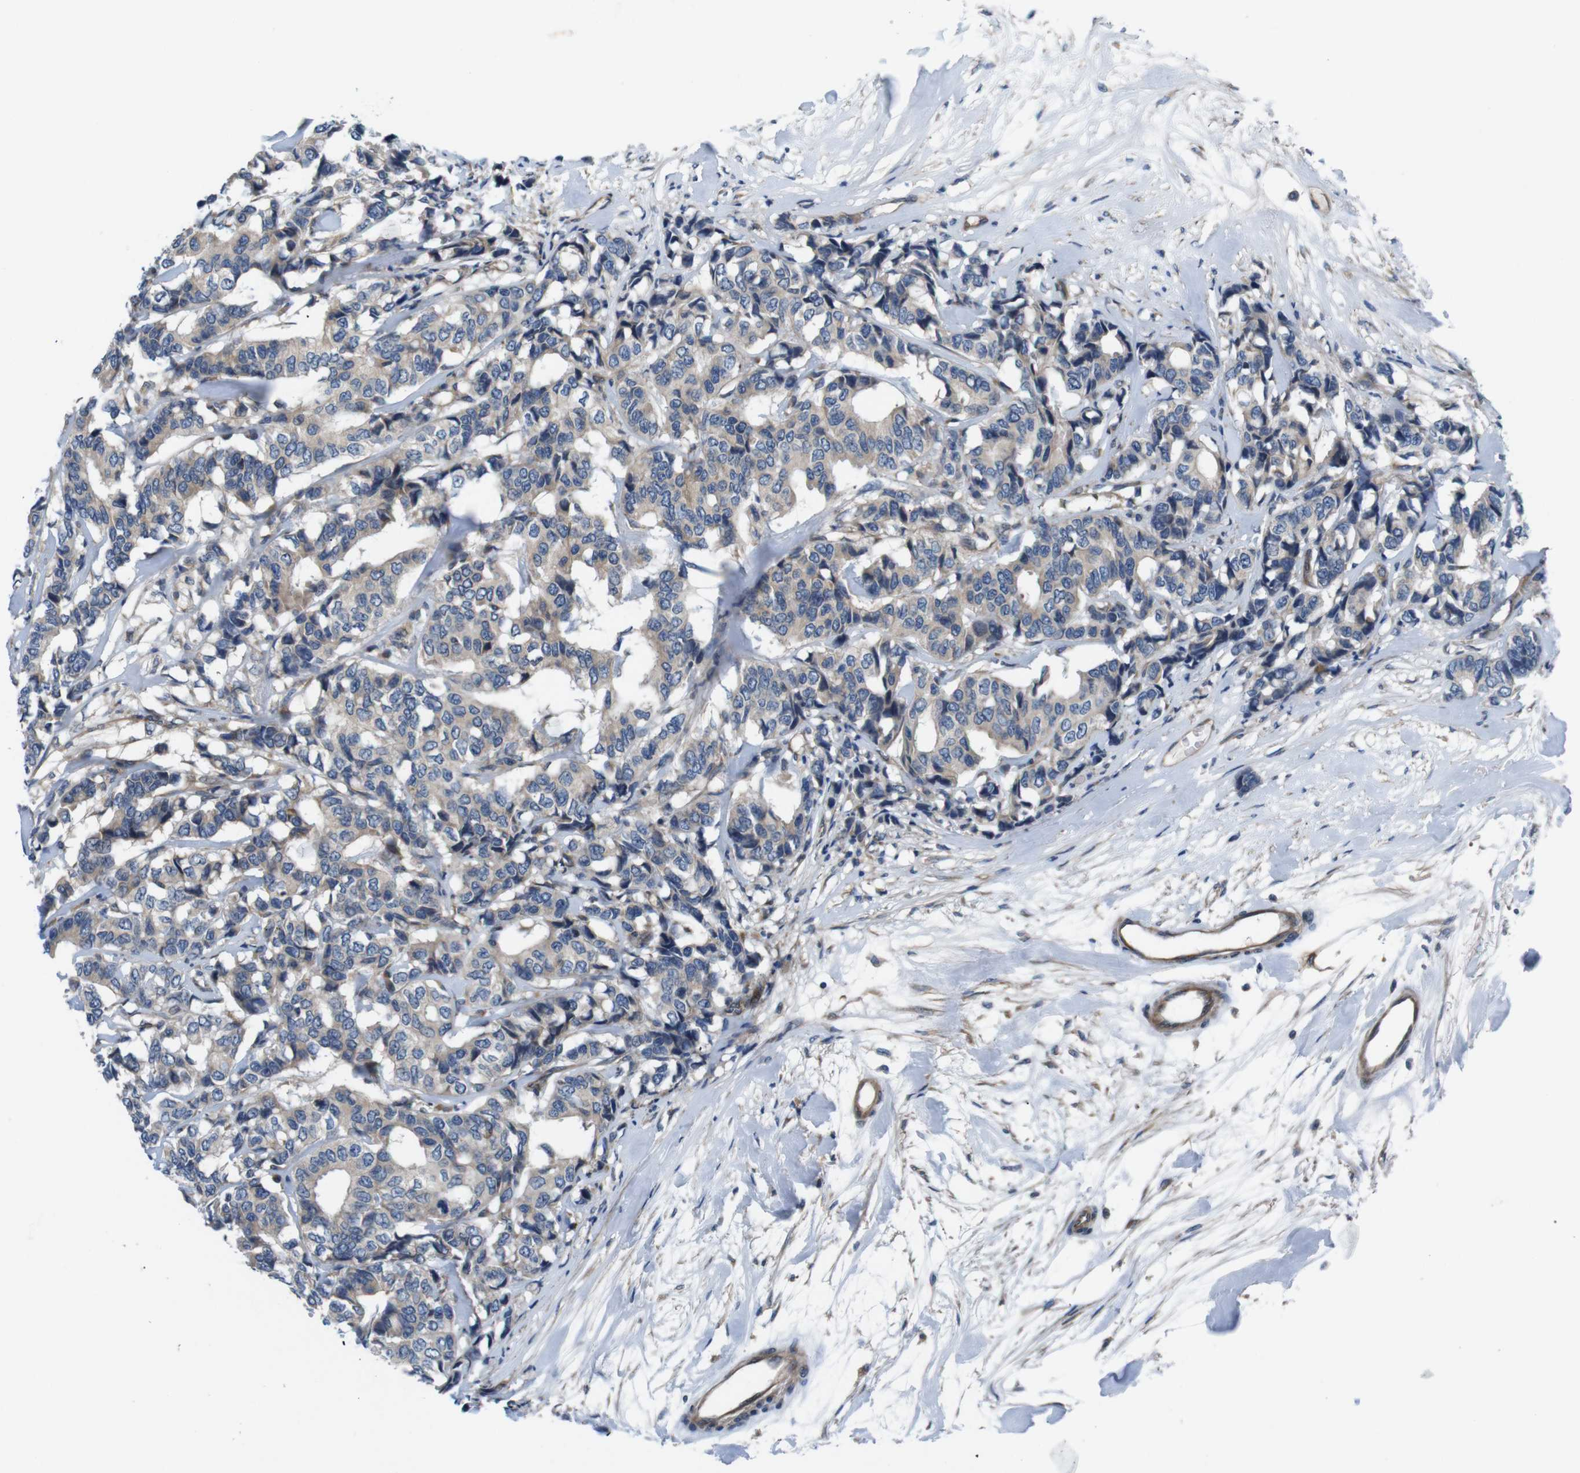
{"staining": {"intensity": "weak", "quantity": ">75%", "location": "cytoplasmic/membranous"}, "tissue": "breast cancer", "cell_type": "Tumor cells", "image_type": "cancer", "snomed": [{"axis": "morphology", "description": "Duct carcinoma"}, {"axis": "topography", "description": "Breast"}], "caption": "Protein expression analysis of human breast intraductal carcinoma reveals weak cytoplasmic/membranous staining in about >75% of tumor cells.", "gene": "JAK1", "patient": {"sex": "female", "age": 87}}